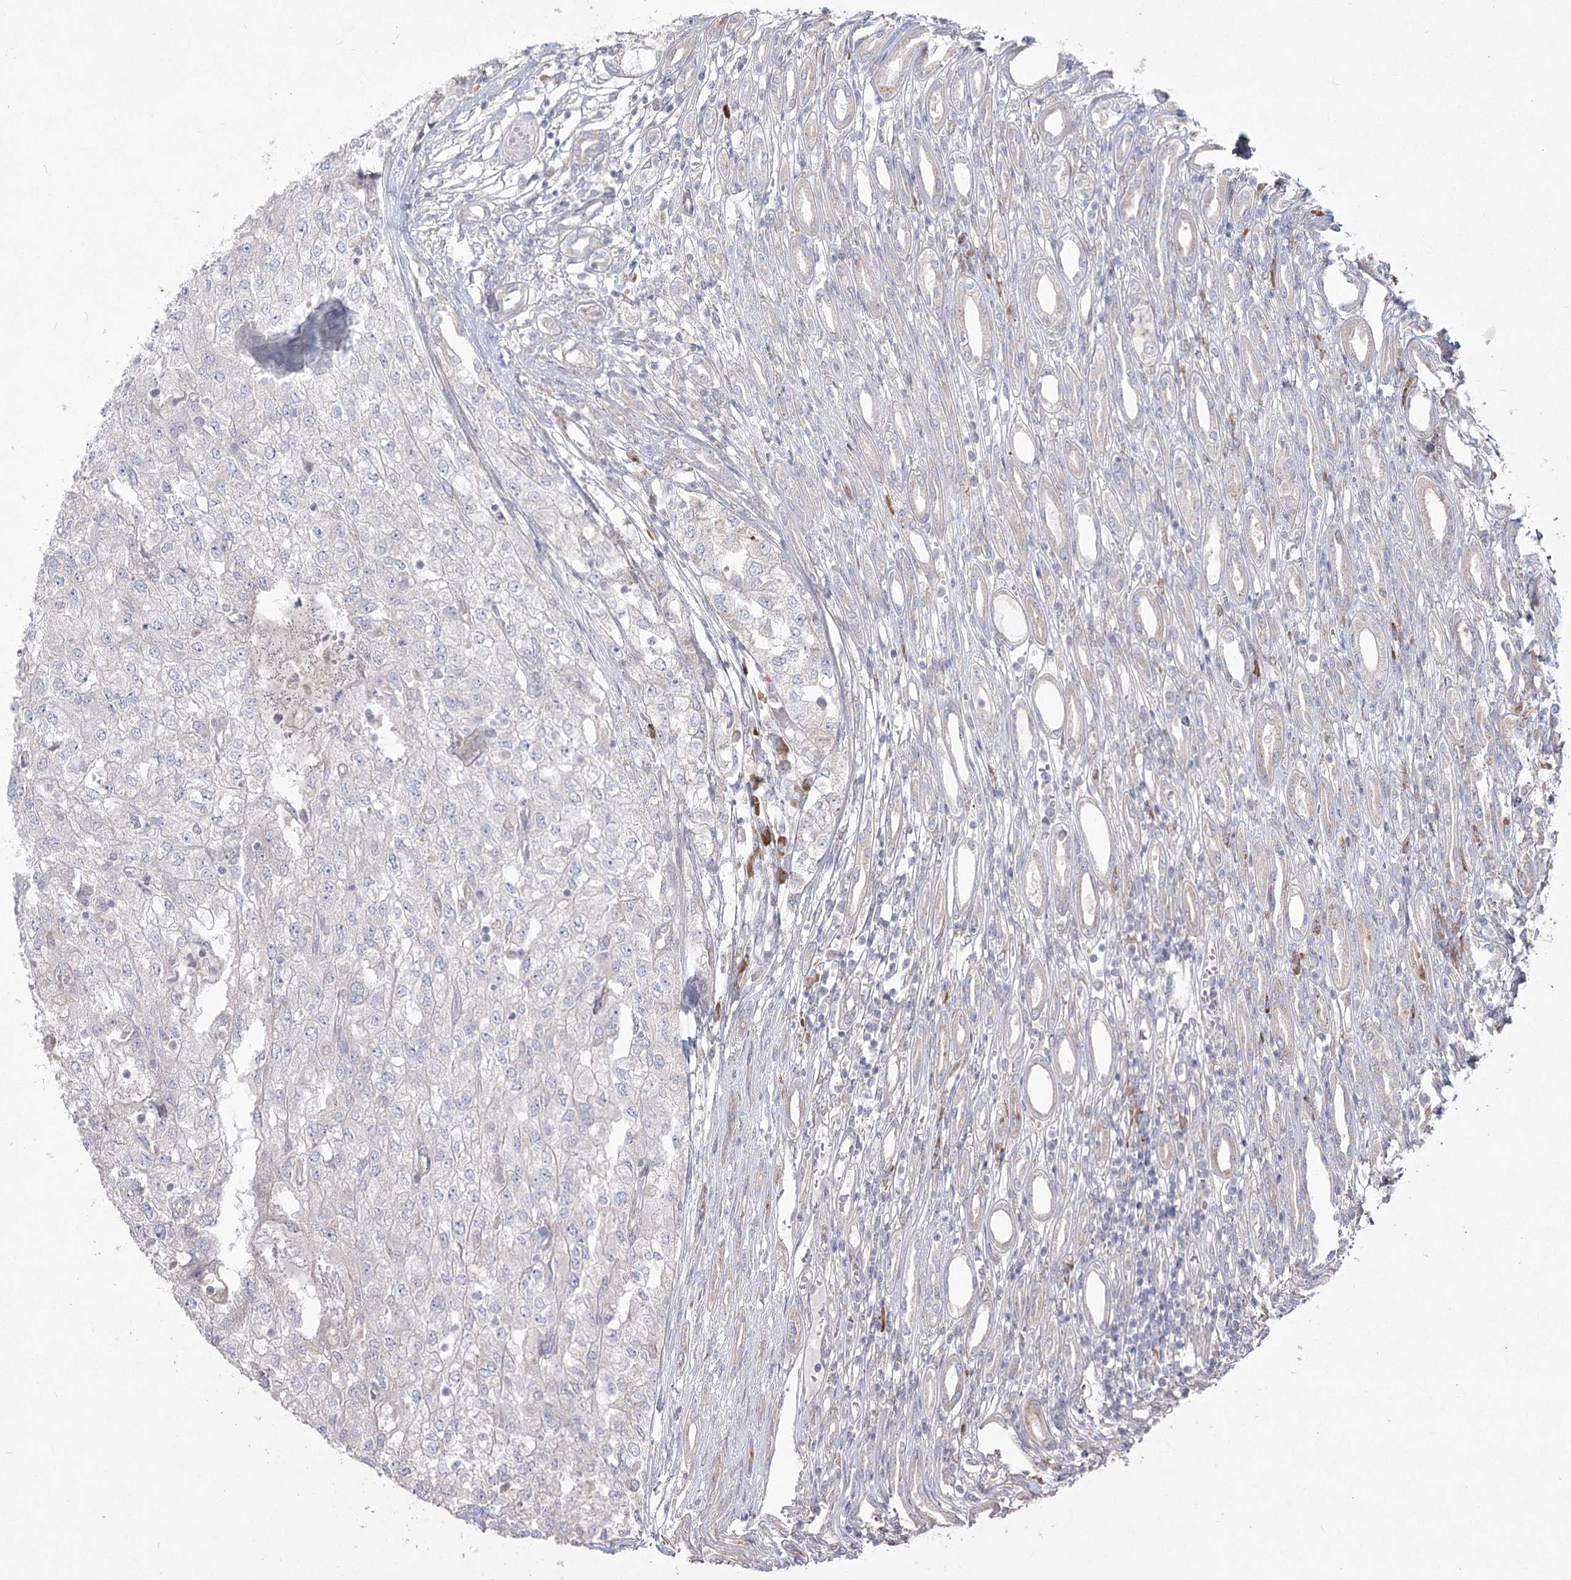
{"staining": {"intensity": "negative", "quantity": "none", "location": "none"}, "tissue": "renal cancer", "cell_type": "Tumor cells", "image_type": "cancer", "snomed": [{"axis": "morphology", "description": "Adenocarcinoma, NOS"}, {"axis": "topography", "description": "Kidney"}], "caption": "A high-resolution histopathology image shows IHC staining of renal adenocarcinoma, which exhibits no significant expression in tumor cells. (DAB IHC visualized using brightfield microscopy, high magnification).", "gene": "CAMTA1", "patient": {"sex": "female", "age": 54}}